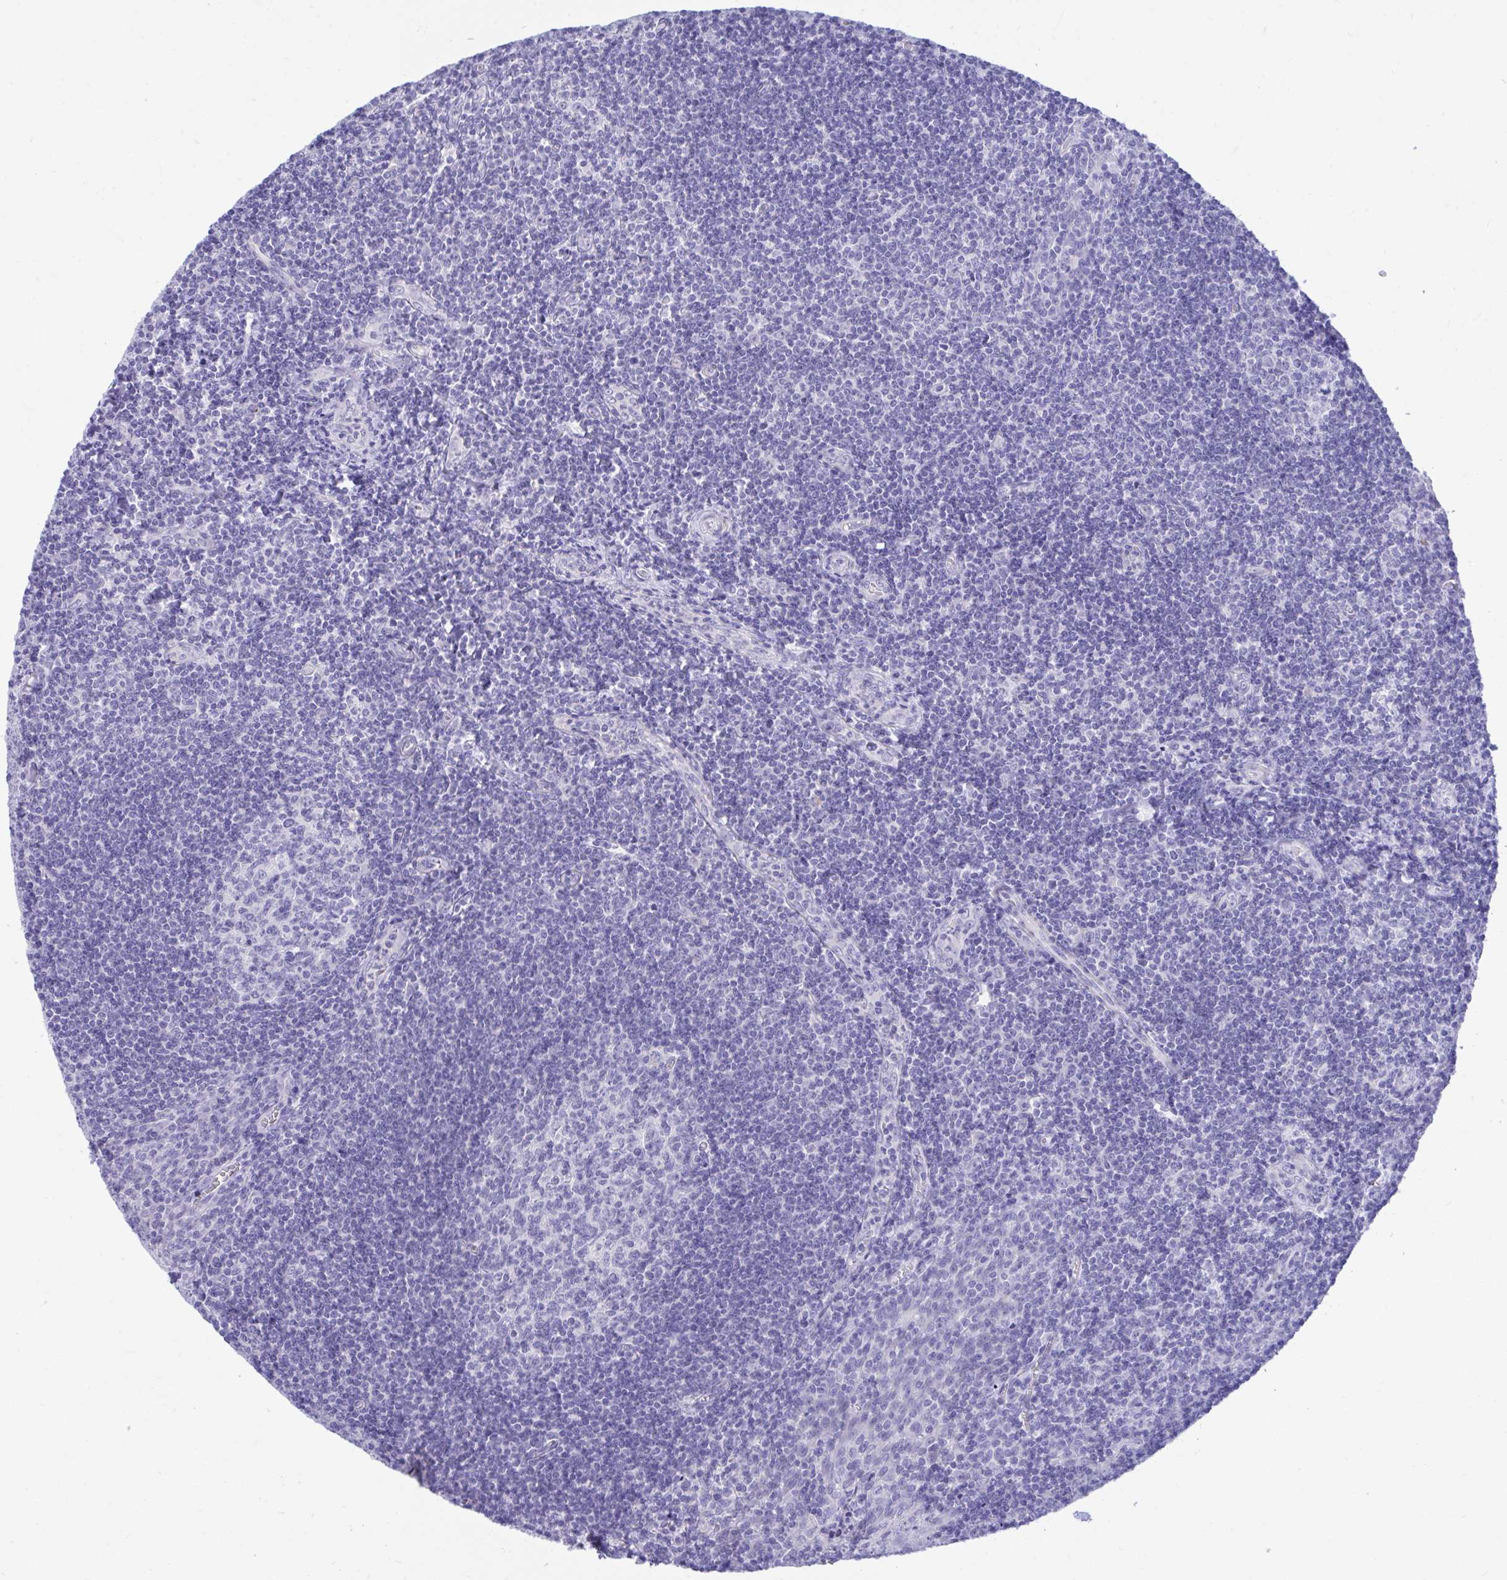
{"staining": {"intensity": "negative", "quantity": "none", "location": "none"}, "tissue": "tonsil", "cell_type": "Germinal center cells", "image_type": "normal", "snomed": [{"axis": "morphology", "description": "Normal tissue, NOS"}, {"axis": "morphology", "description": "Inflammation, NOS"}, {"axis": "topography", "description": "Tonsil"}], "caption": "High power microscopy image of an immunohistochemistry histopathology image of normal tonsil, revealing no significant staining in germinal center cells.", "gene": "SHISA8", "patient": {"sex": "female", "age": 31}}